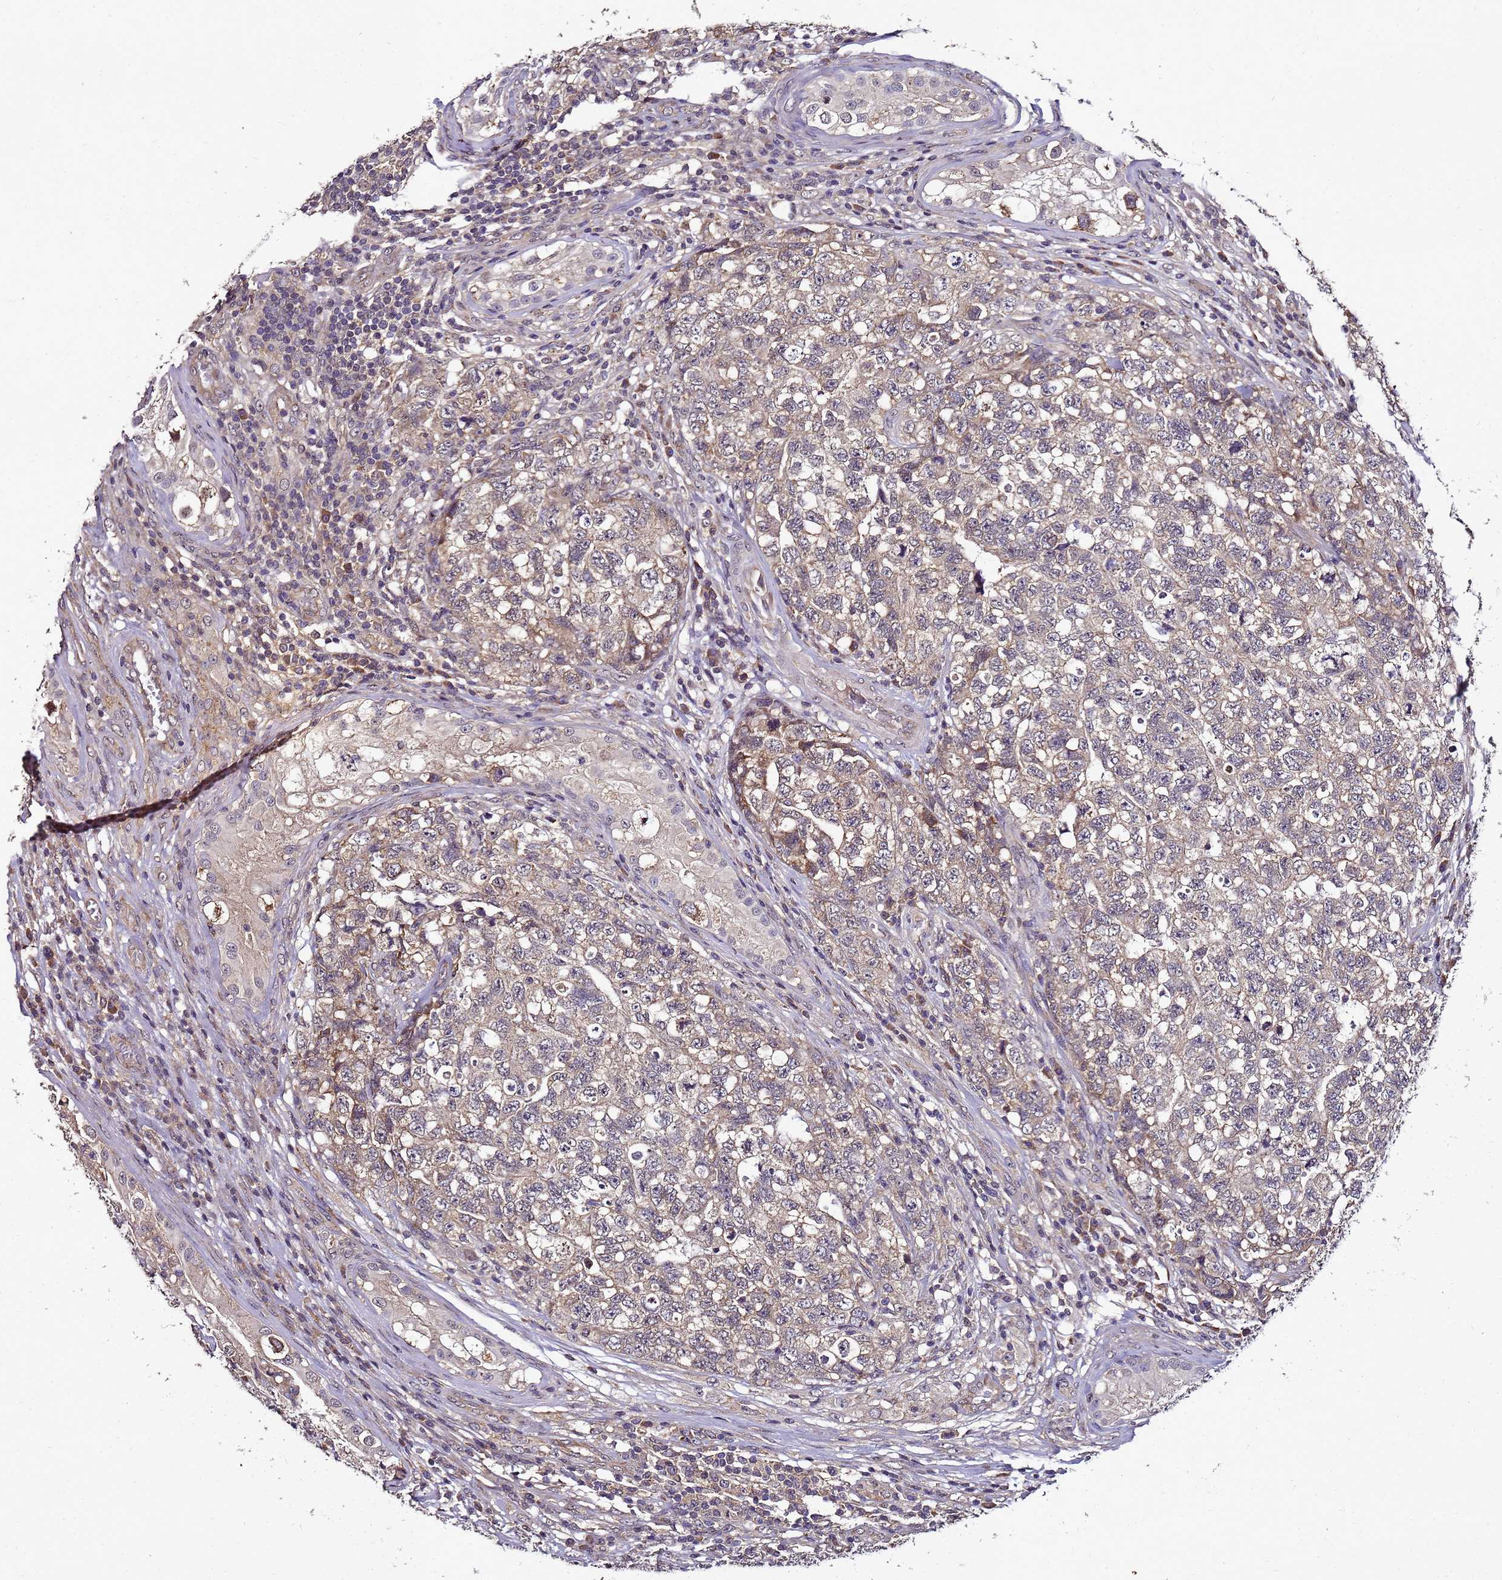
{"staining": {"intensity": "weak", "quantity": "25%-75%", "location": "cytoplasmic/membranous"}, "tissue": "testis cancer", "cell_type": "Tumor cells", "image_type": "cancer", "snomed": [{"axis": "morphology", "description": "Carcinoma, Embryonal, NOS"}, {"axis": "topography", "description": "Testis"}], "caption": "Approximately 25%-75% of tumor cells in human testis cancer (embryonal carcinoma) demonstrate weak cytoplasmic/membranous protein staining as visualized by brown immunohistochemical staining.", "gene": "ANKRD17", "patient": {"sex": "male", "age": 31}}